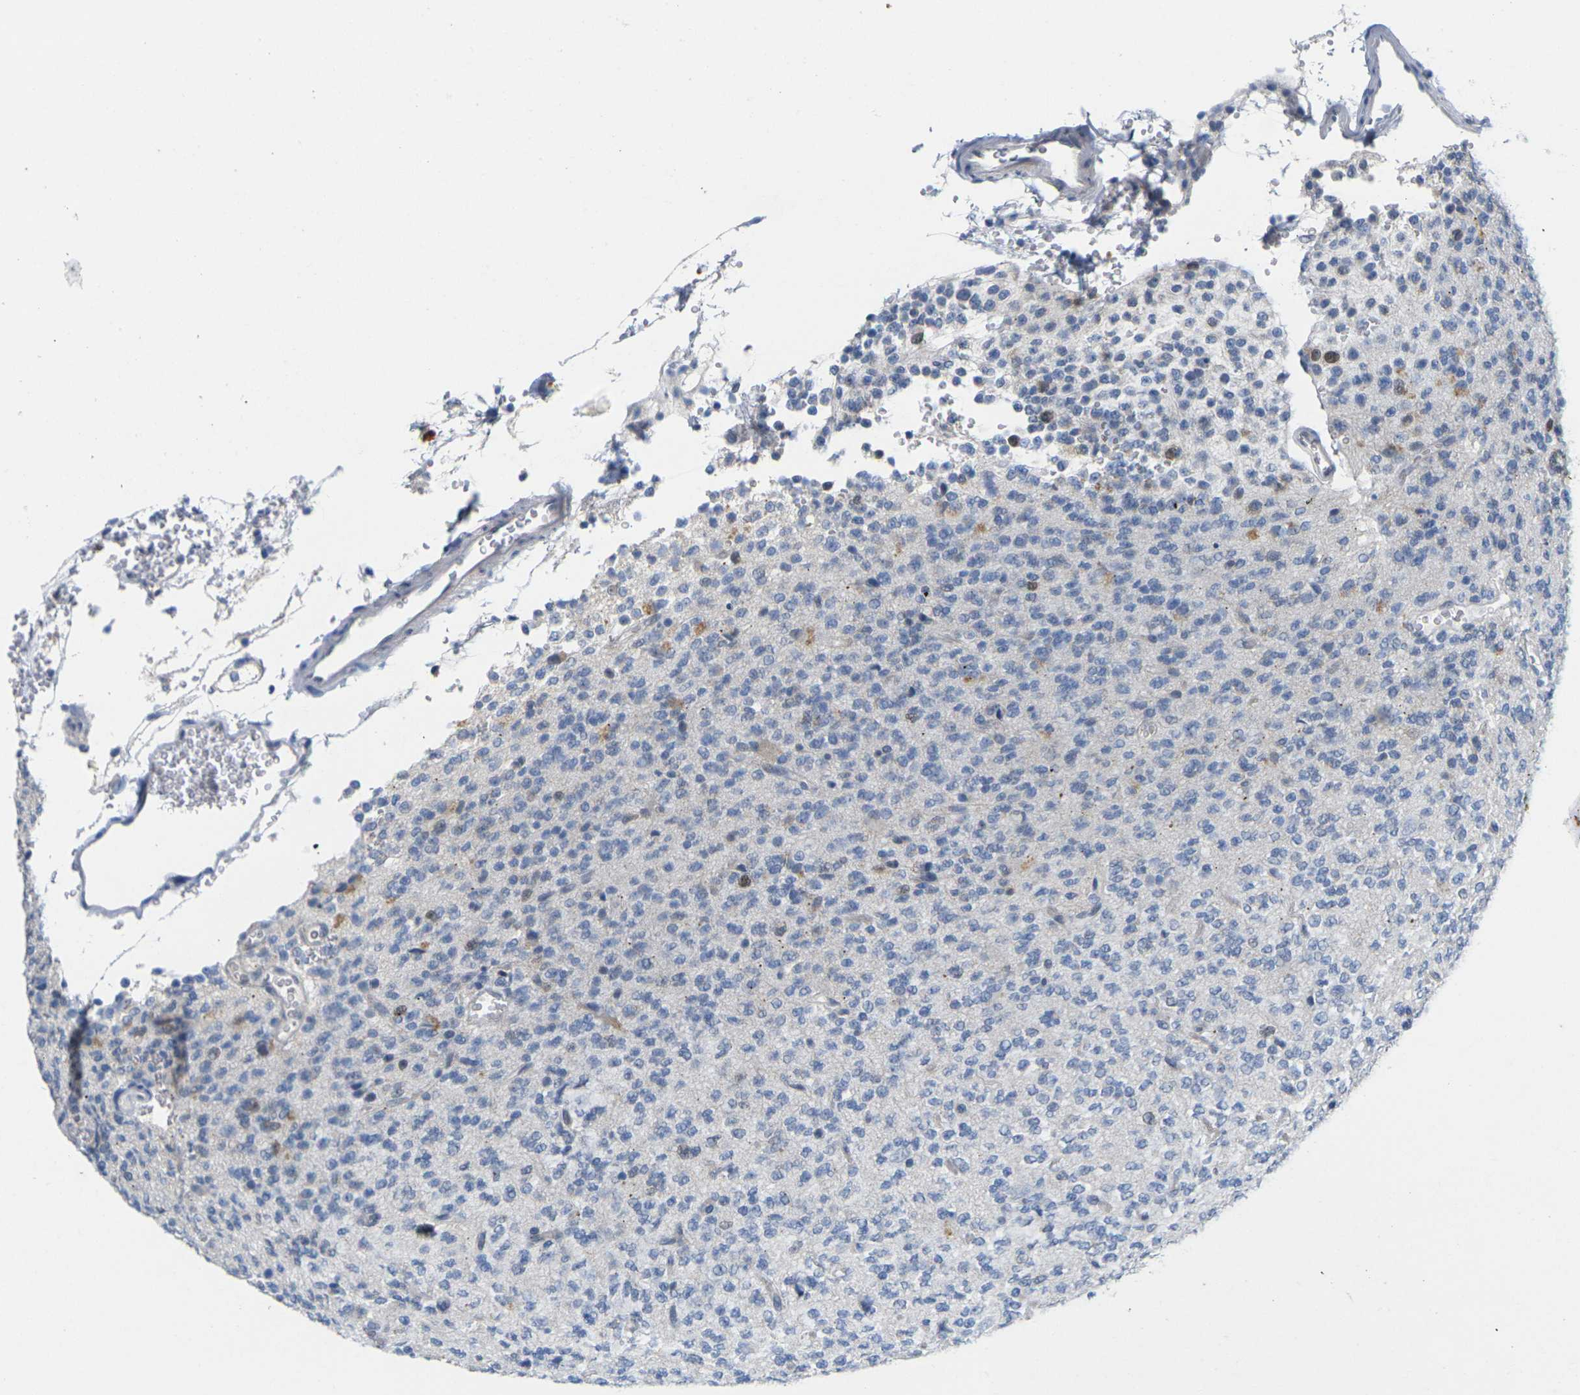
{"staining": {"intensity": "weak", "quantity": "<25%", "location": "nuclear"}, "tissue": "glioma", "cell_type": "Tumor cells", "image_type": "cancer", "snomed": [{"axis": "morphology", "description": "Glioma, malignant, Low grade"}, {"axis": "topography", "description": "Brain"}], "caption": "High power microscopy image of an IHC histopathology image of glioma, revealing no significant expression in tumor cells. (Stains: DAB (3,3'-diaminobenzidine) immunohistochemistry with hematoxylin counter stain, Microscopy: brightfield microscopy at high magnification).", "gene": "CDK2", "patient": {"sex": "male", "age": 38}}